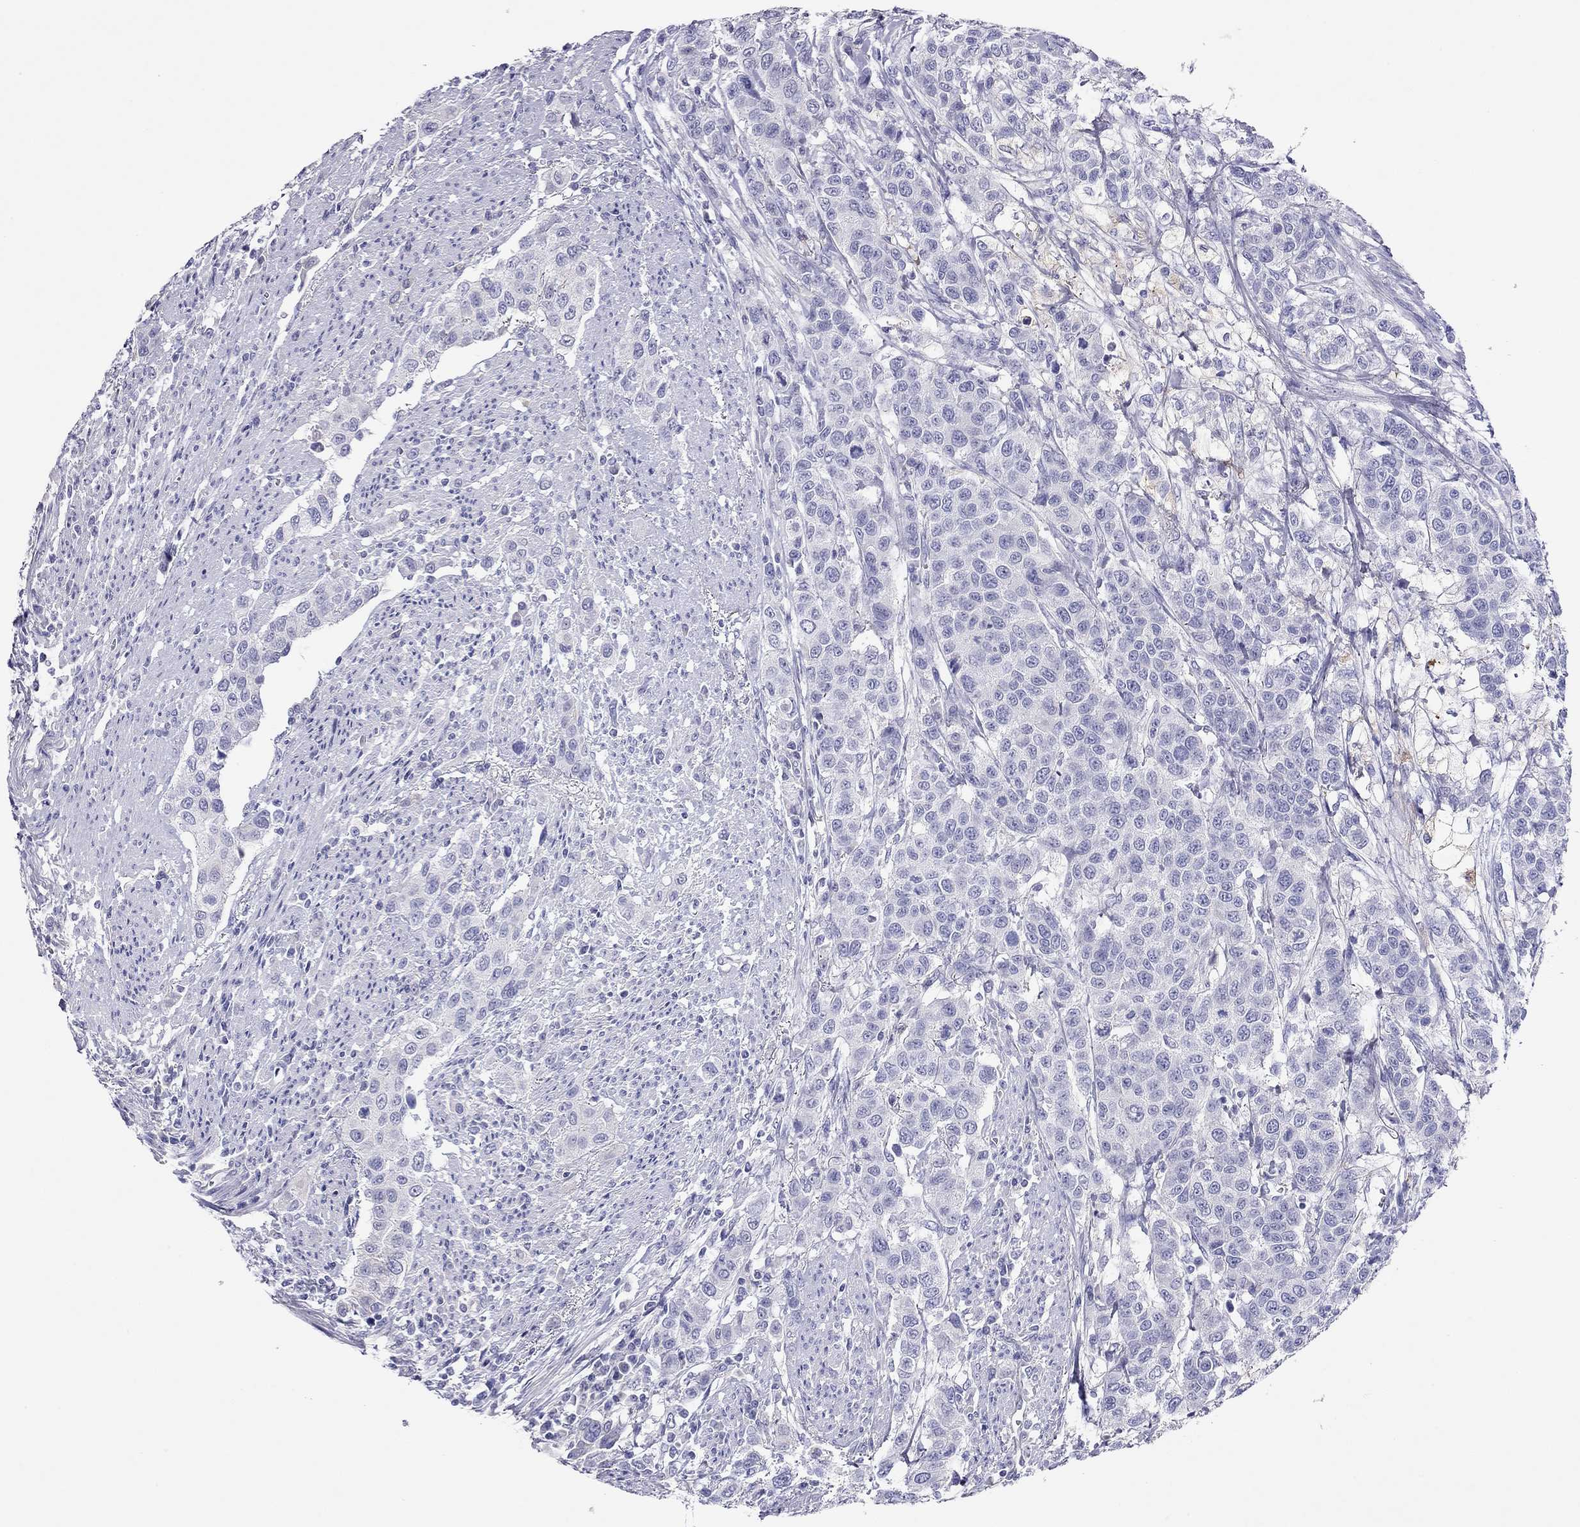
{"staining": {"intensity": "negative", "quantity": "none", "location": "none"}, "tissue": "urothelial cancer", "cell_type": "Tumor cells", "image_type": "cancer", "snomed": [{"axis": "morphology", "description": "Urothelial carcinoma, High grade"}, {"axis": "topography", "description": "Urinary bladder"}], "caption": "Immunohistochemical staining of human urothelial cancer reveals no significant expression in tumor cells.", "gene": "CAPNS2", "patient": {"sex": "female", "age": 58}}